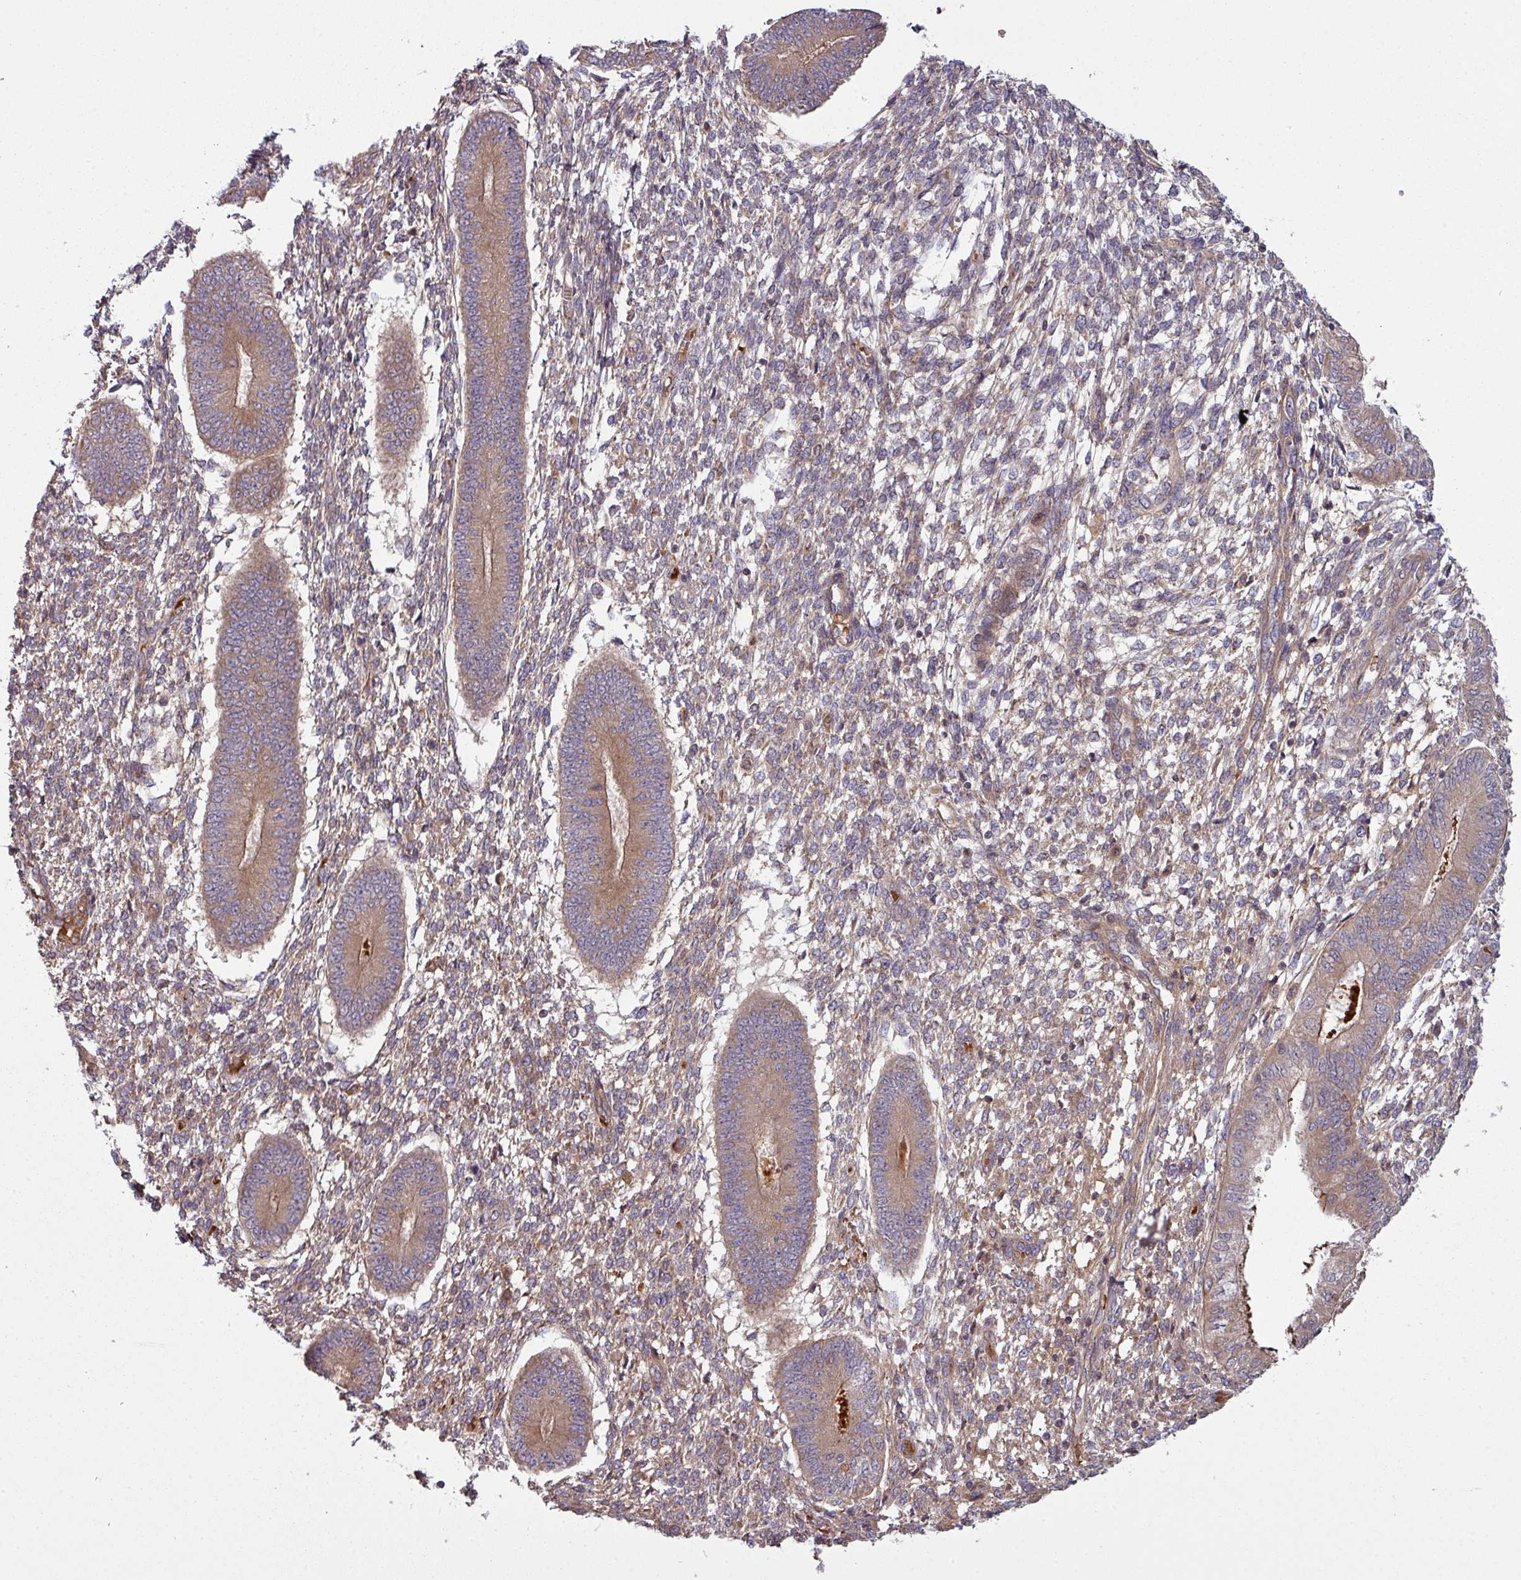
{"staining": {"intensity": "weak", "quantity": ">75%", "location": "cytoplasmic/membranous"}, "tissue": "endometrium", "cell_type": "Cells in endometrial stroma", "image_type": "normal", "snomed": [{"axis": "morphology", "description": "Normal tissue, NOS"}, {"axis": "topography", "description": "Endometrium"}], "caption": "Immunohistochemistry image of benign endometrium: endometrium stained using IHC displays low levels of weak protein expression localized specifically in the cytoplasmic/membranous of cells in endometrial stroma, appearing as a cytoplasmic/membranous brown color.", "gene": "SNRNP25", "patient": {"sex": "female", "age": 49}}